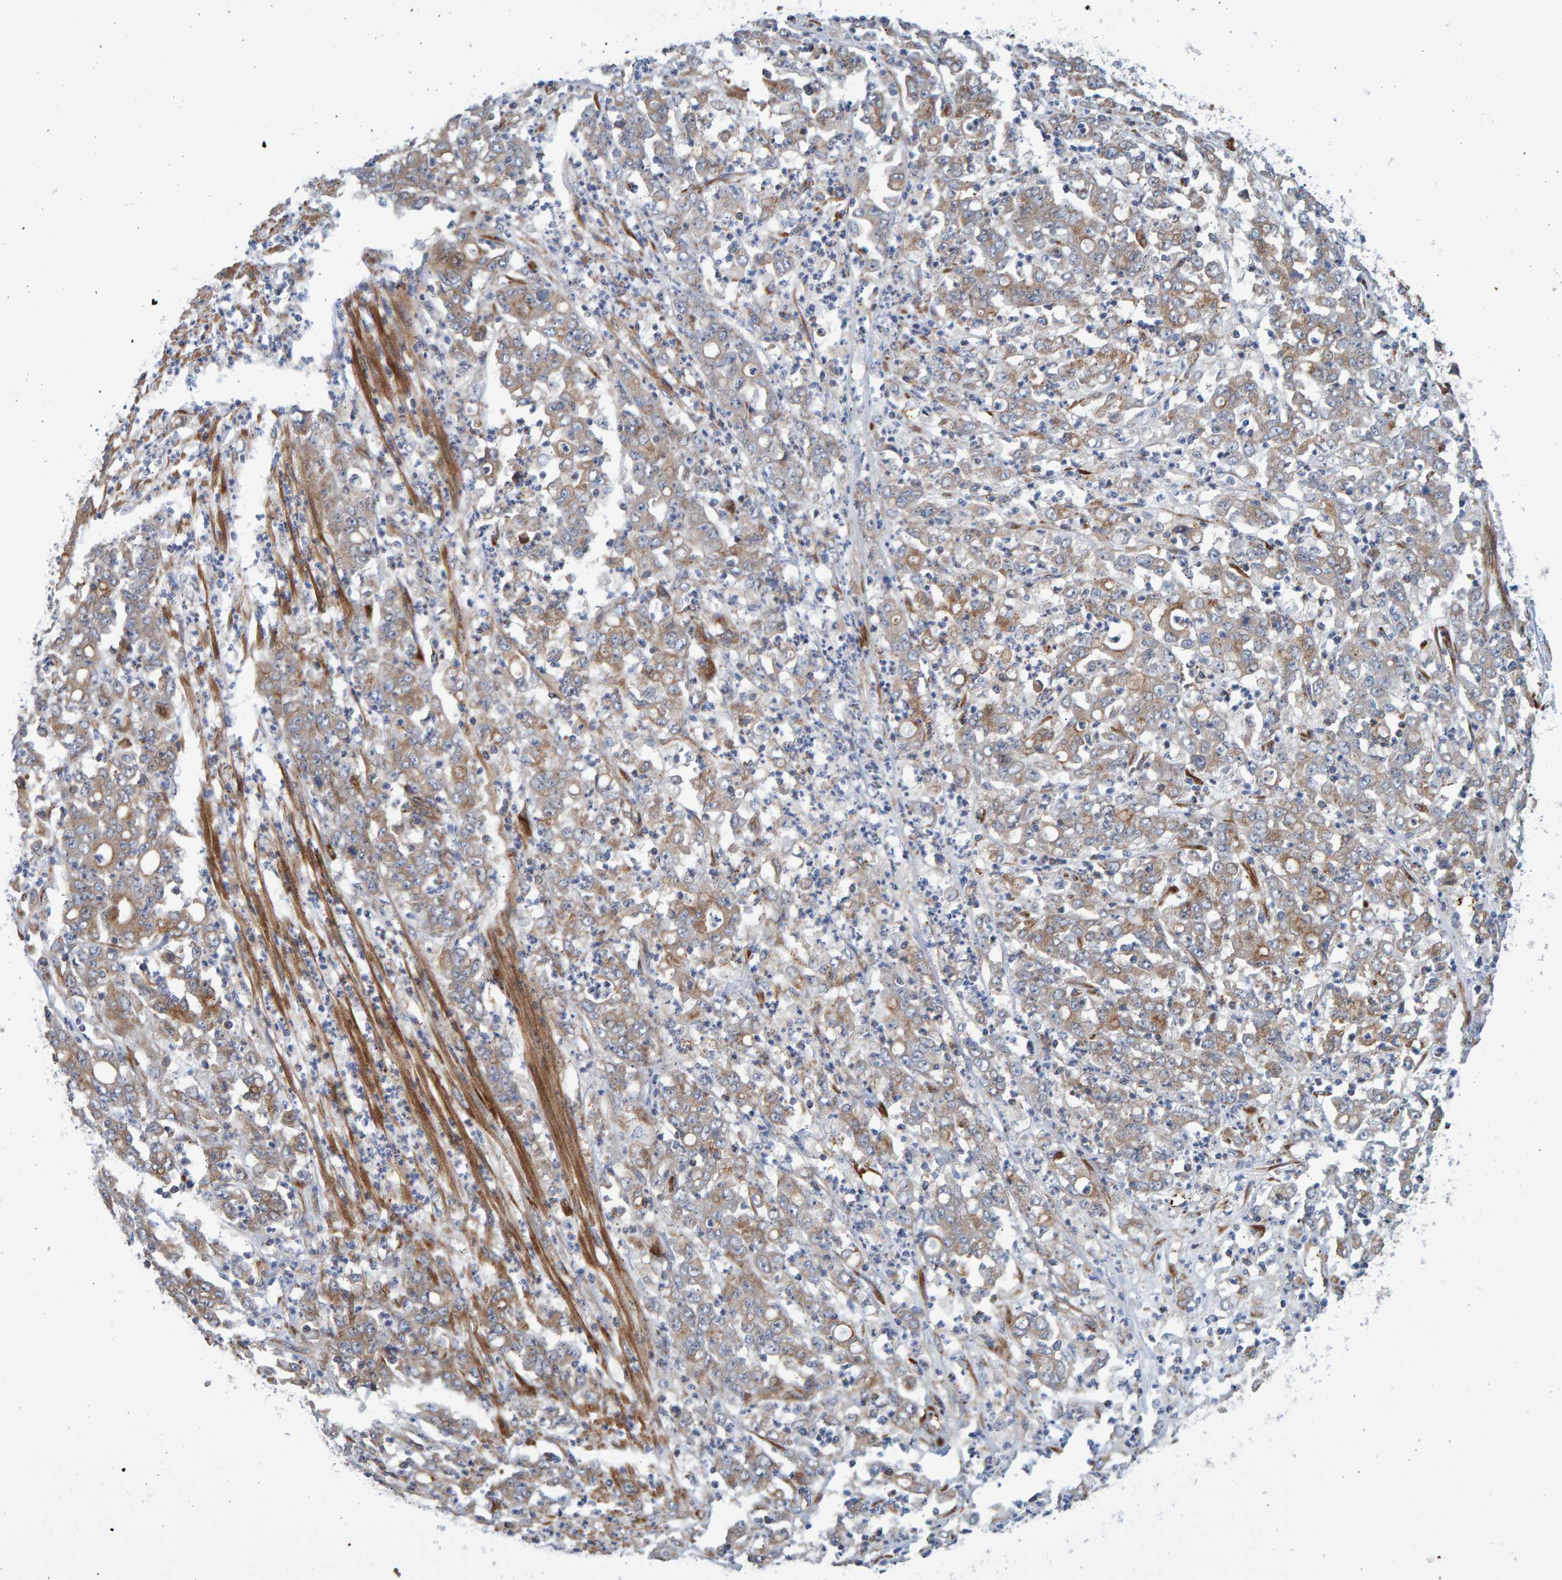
{"staining": {"intensity": "moderate", "quantity": "25%-75%", "location": "cytoplasmic/membranous"}, "tissue": "stomach cancer", "cell_type": "Tumor cells", "image_type": "cancer", "snomed": [{"axis": "morphology", "description": "Adenocarcinoma, NOS"}, {"axis": "topography", "description": "Stomach, lower"}], "caption": "Immunohistochemical staining of stomach cancer (adenocarcinoma) demonstrates medium levels of moderate cytoplasmic/membranous protein expression in approximately 25%-75% of tumor cells. (brown staining indicates protein expression, while blue staining denotes nuclei).", "gene": "LRBA", "patient": {"sex": "female", "age": 71}}